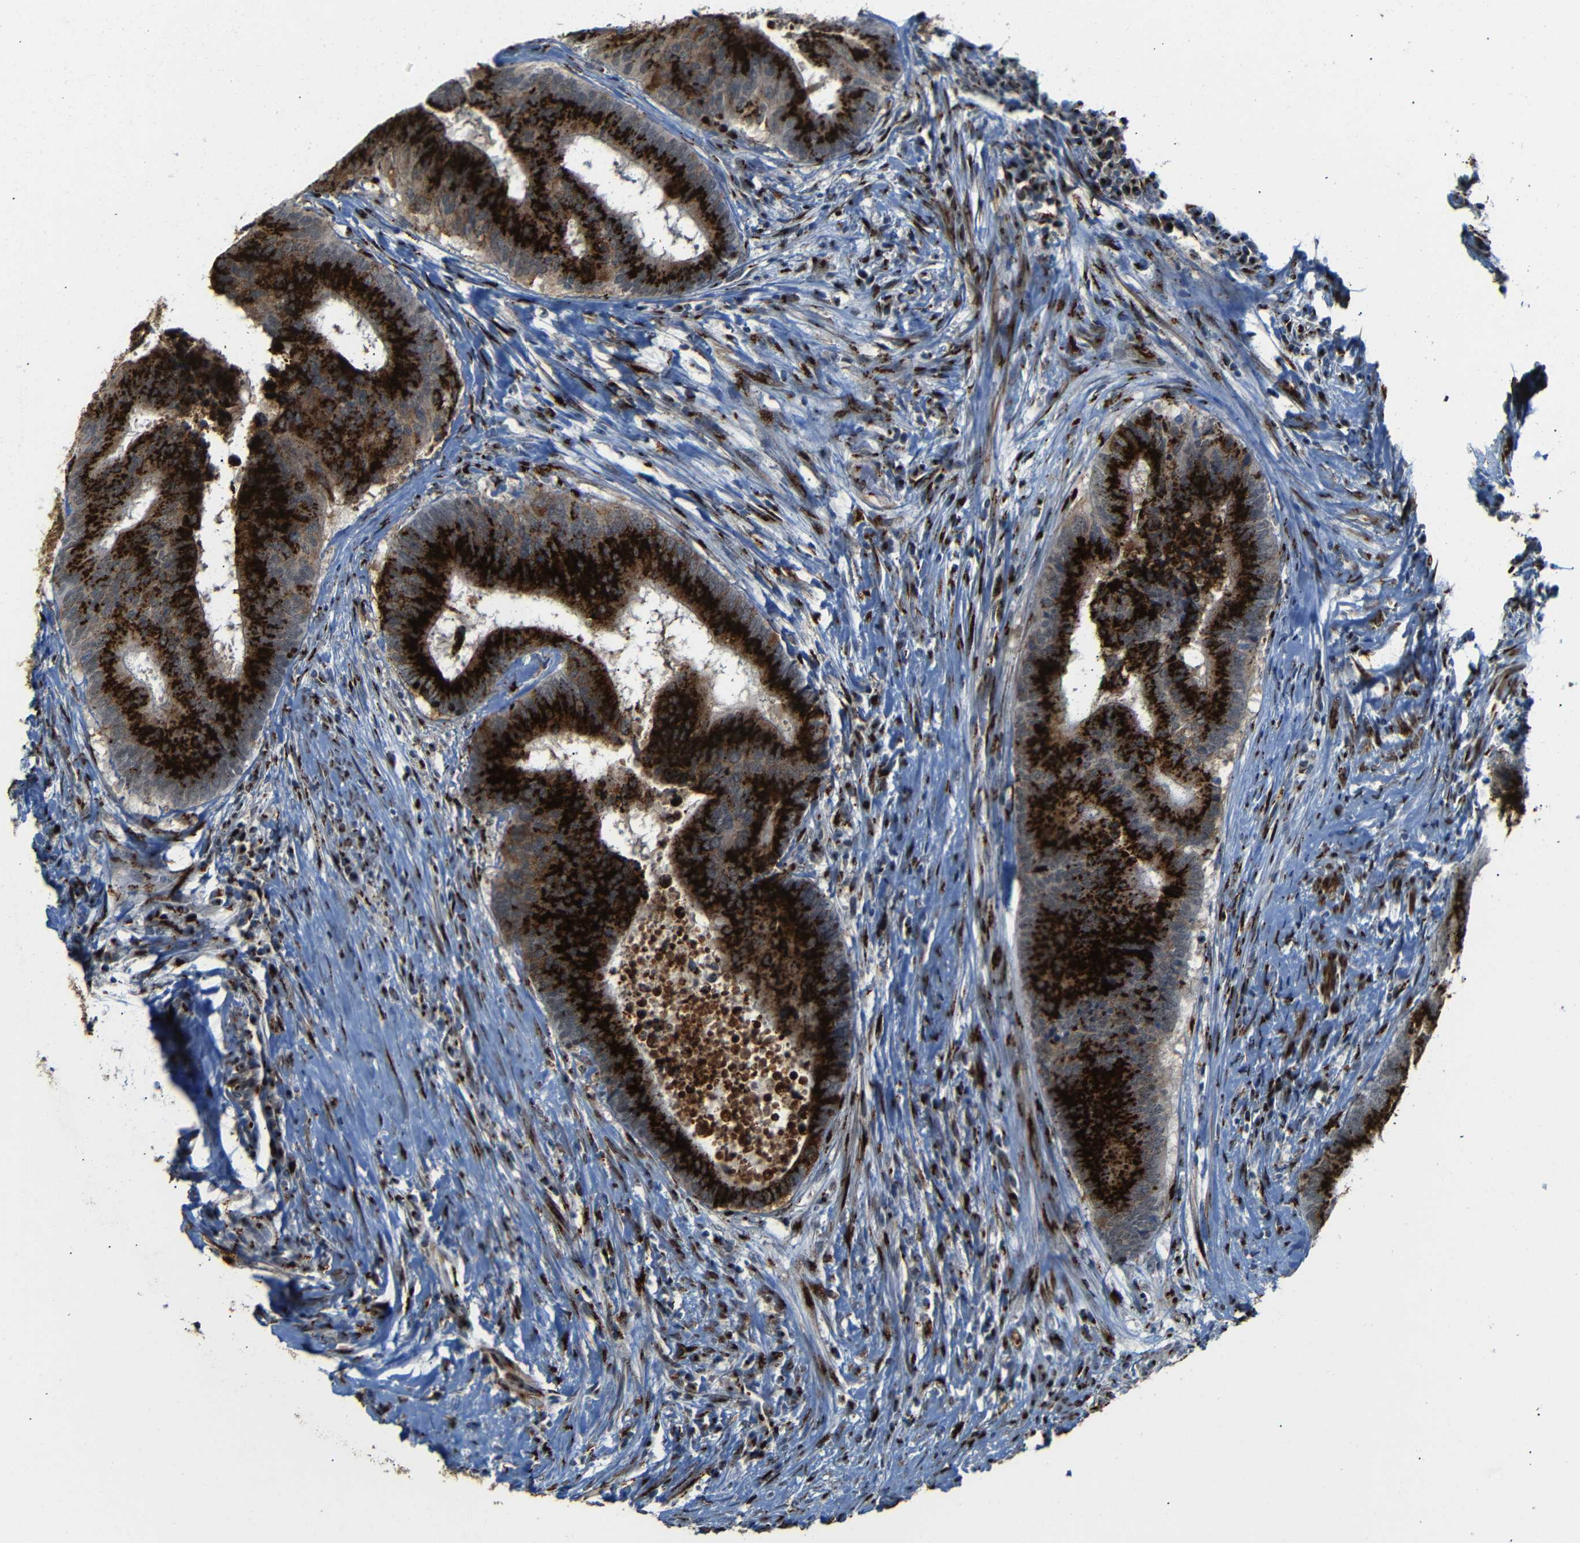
{"staining": {"intensity": "strong", "quantity": ">75%", "location": "cytoplasmic/membranous"}, "tissue": "colorectal cancer", "cell_type": "Tumor cells", "image_type": "cancer", "snomed": [{"axis": "morphology", "description": "Adenocarcinoma, NOS"}, {"axis": "topography", "description": "Rectum"}], "caption": "Approximately >75% of tumor cells in human adenocarcinoma (colorectal) display strong cytoplasmic/membranous protein positivity as visualized by brown immunohistochemical staining.", "gene": "TGOLN2", "patient": {"sex": "male", "age": 72}}